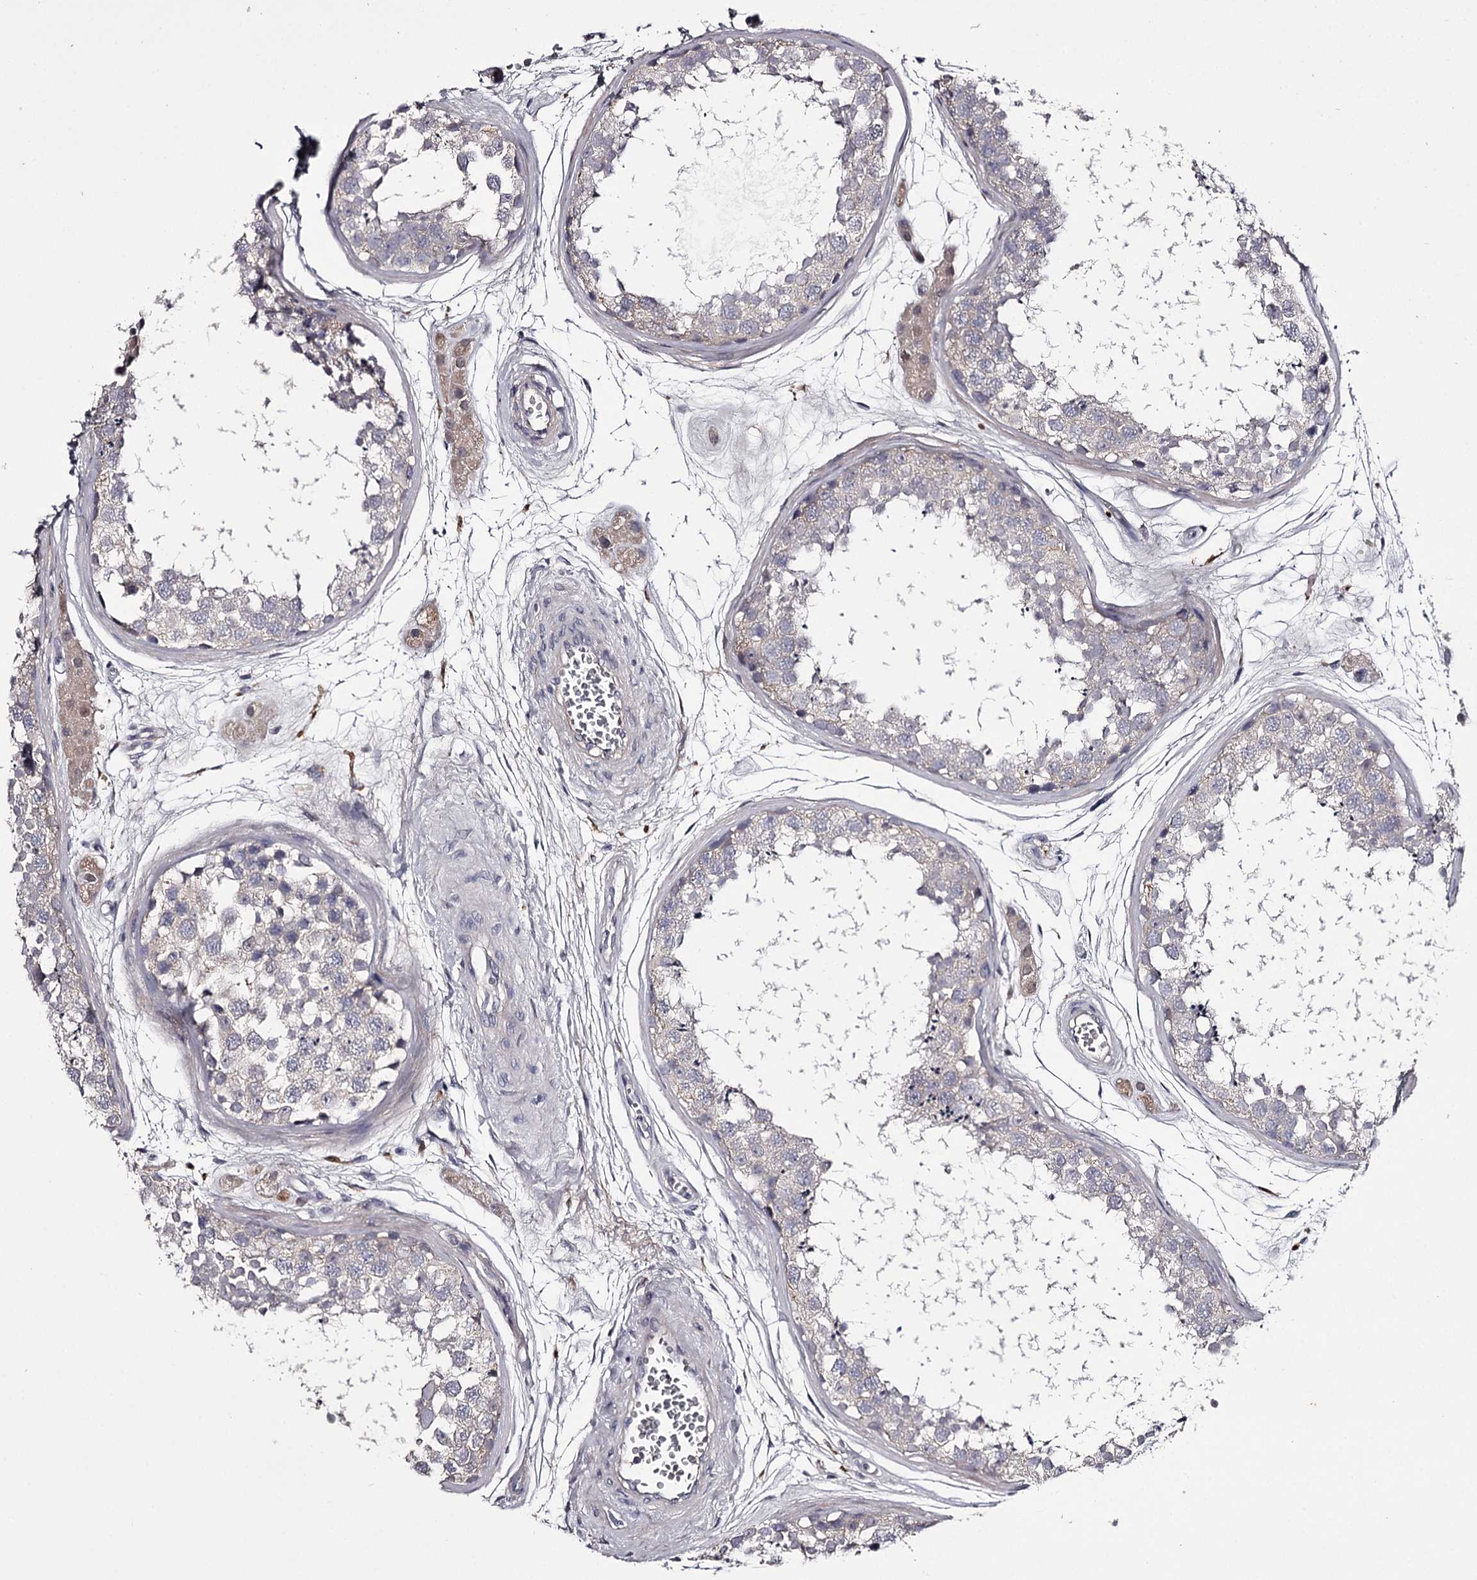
{"staining": {"intensity": "weak", "quantity": "<25%", "location": "cytoplasmic/membranous"}, "tissue": "testis", "cell_type": "Cells in seminiferous ducts", "image_type": "normal", "snomed": [{"axis": "morphology", "description": "Normal tissue, NOS"}, {"axis": "topography", "description": "Testis"}], "caption": "Immunohistochemistry (IHC) photomicrograph of benign testis: testis stained with DAB (3,3'-diaminobenzidine) exhibits no significant protein expression in cells in seminiferous ducts. Nuclei are stained in blue.", "gene": "FDXACB1", "patient": {"sex": "male", "age": 56}}